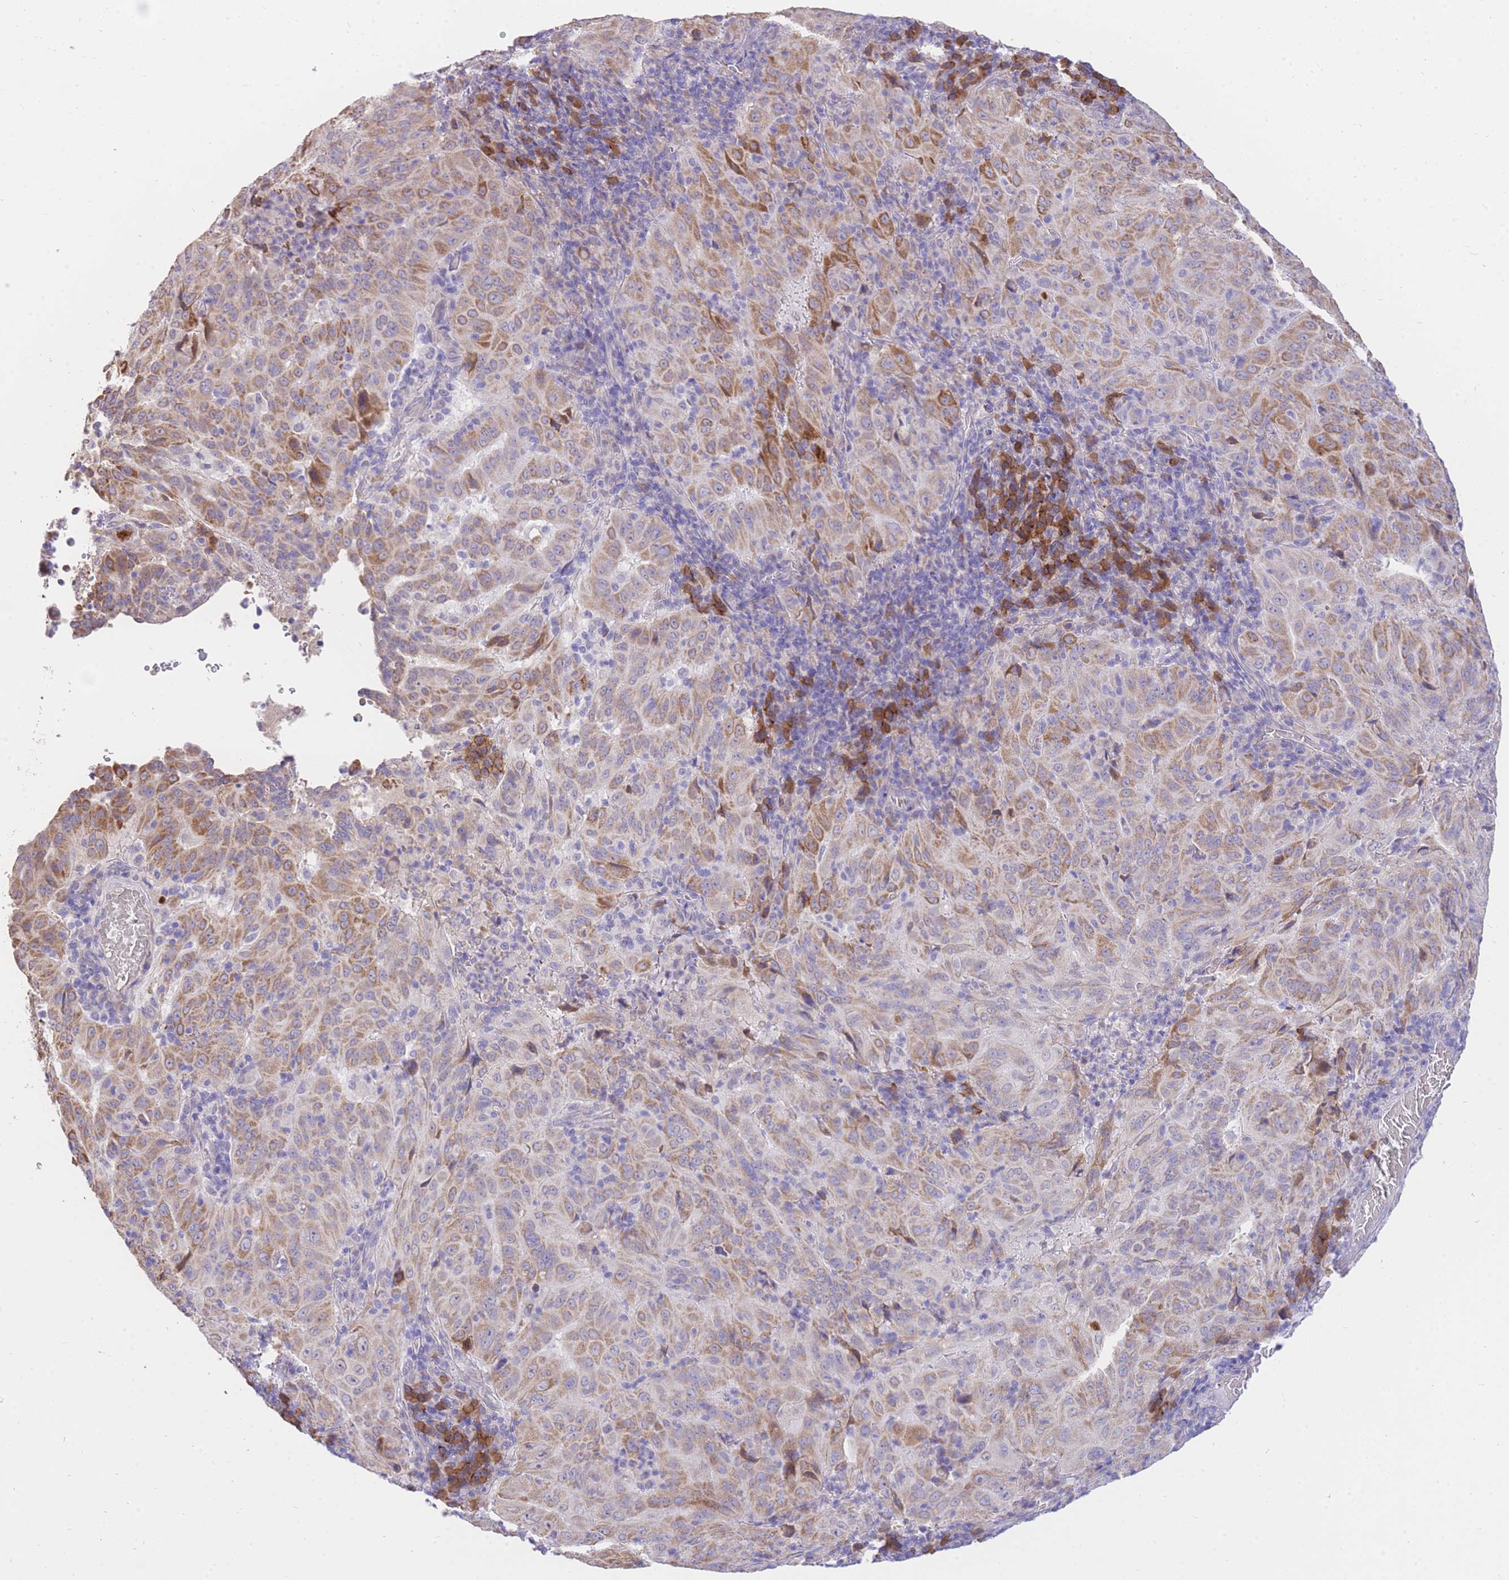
{"staining": {"intensity": "moderate", "quantity": "25%-75%", "location": "cytoplasmic/membranous"}, "tissue": "pancreatic cancer", "cell_type": "Tumor cells", "image_type": "cancer", "snomed": [{"axis": "morphology", "description": "Adenocarcinoma, NOS"}, {"axis": "topography", "description": "Pancreas"}], "caption": "Approximately 25%-75% of tumor cells in pancreatic cancer demonstrate moderate cytoplasmic/membranous protein staining as visualized by brown immunohistochemical staining.", "gene": "C2orf88", "patient": {"sex": "male", "age": 63}}